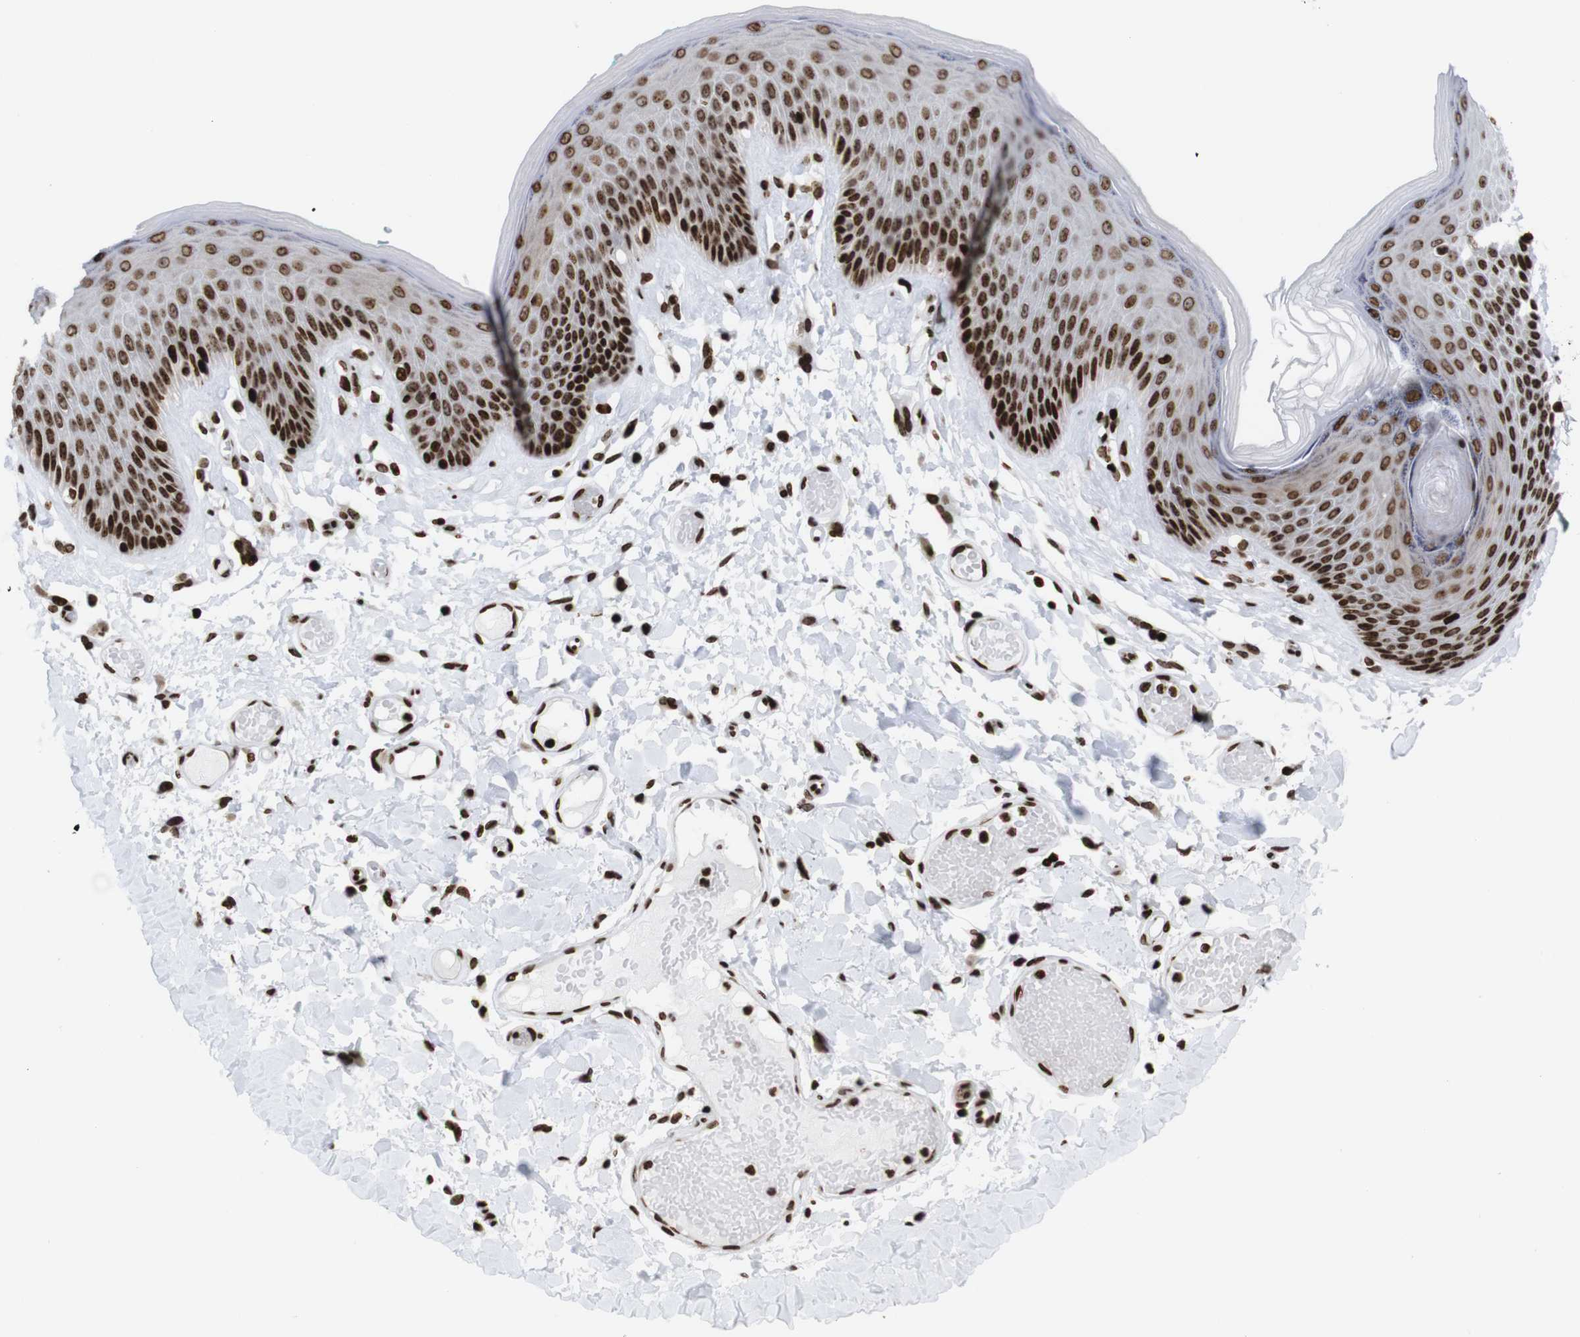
{"staining": {"intensity": "strong", "quantity": ">75%", "location": "nuclear"}, "tissue": "skin", "cell_type": "Epidermal cells", "image_type": "normal", "snomed": [{"axis": "morphology", "description": "Normal tissue, NOS"}, {"axis": "topography", "description": "Vulva"}], "caption": "High-magnification brightfield microscopy of benign skin stained with DAB (3,3'-diaminobenzidine) (brown) and counterstained with hematoxylin (blue). epidermal cells exhibit strong nuclear staining is seen in approximately>75% of cells.", "gene": "H1", "patient": {"sex": "female", "age": 73}}